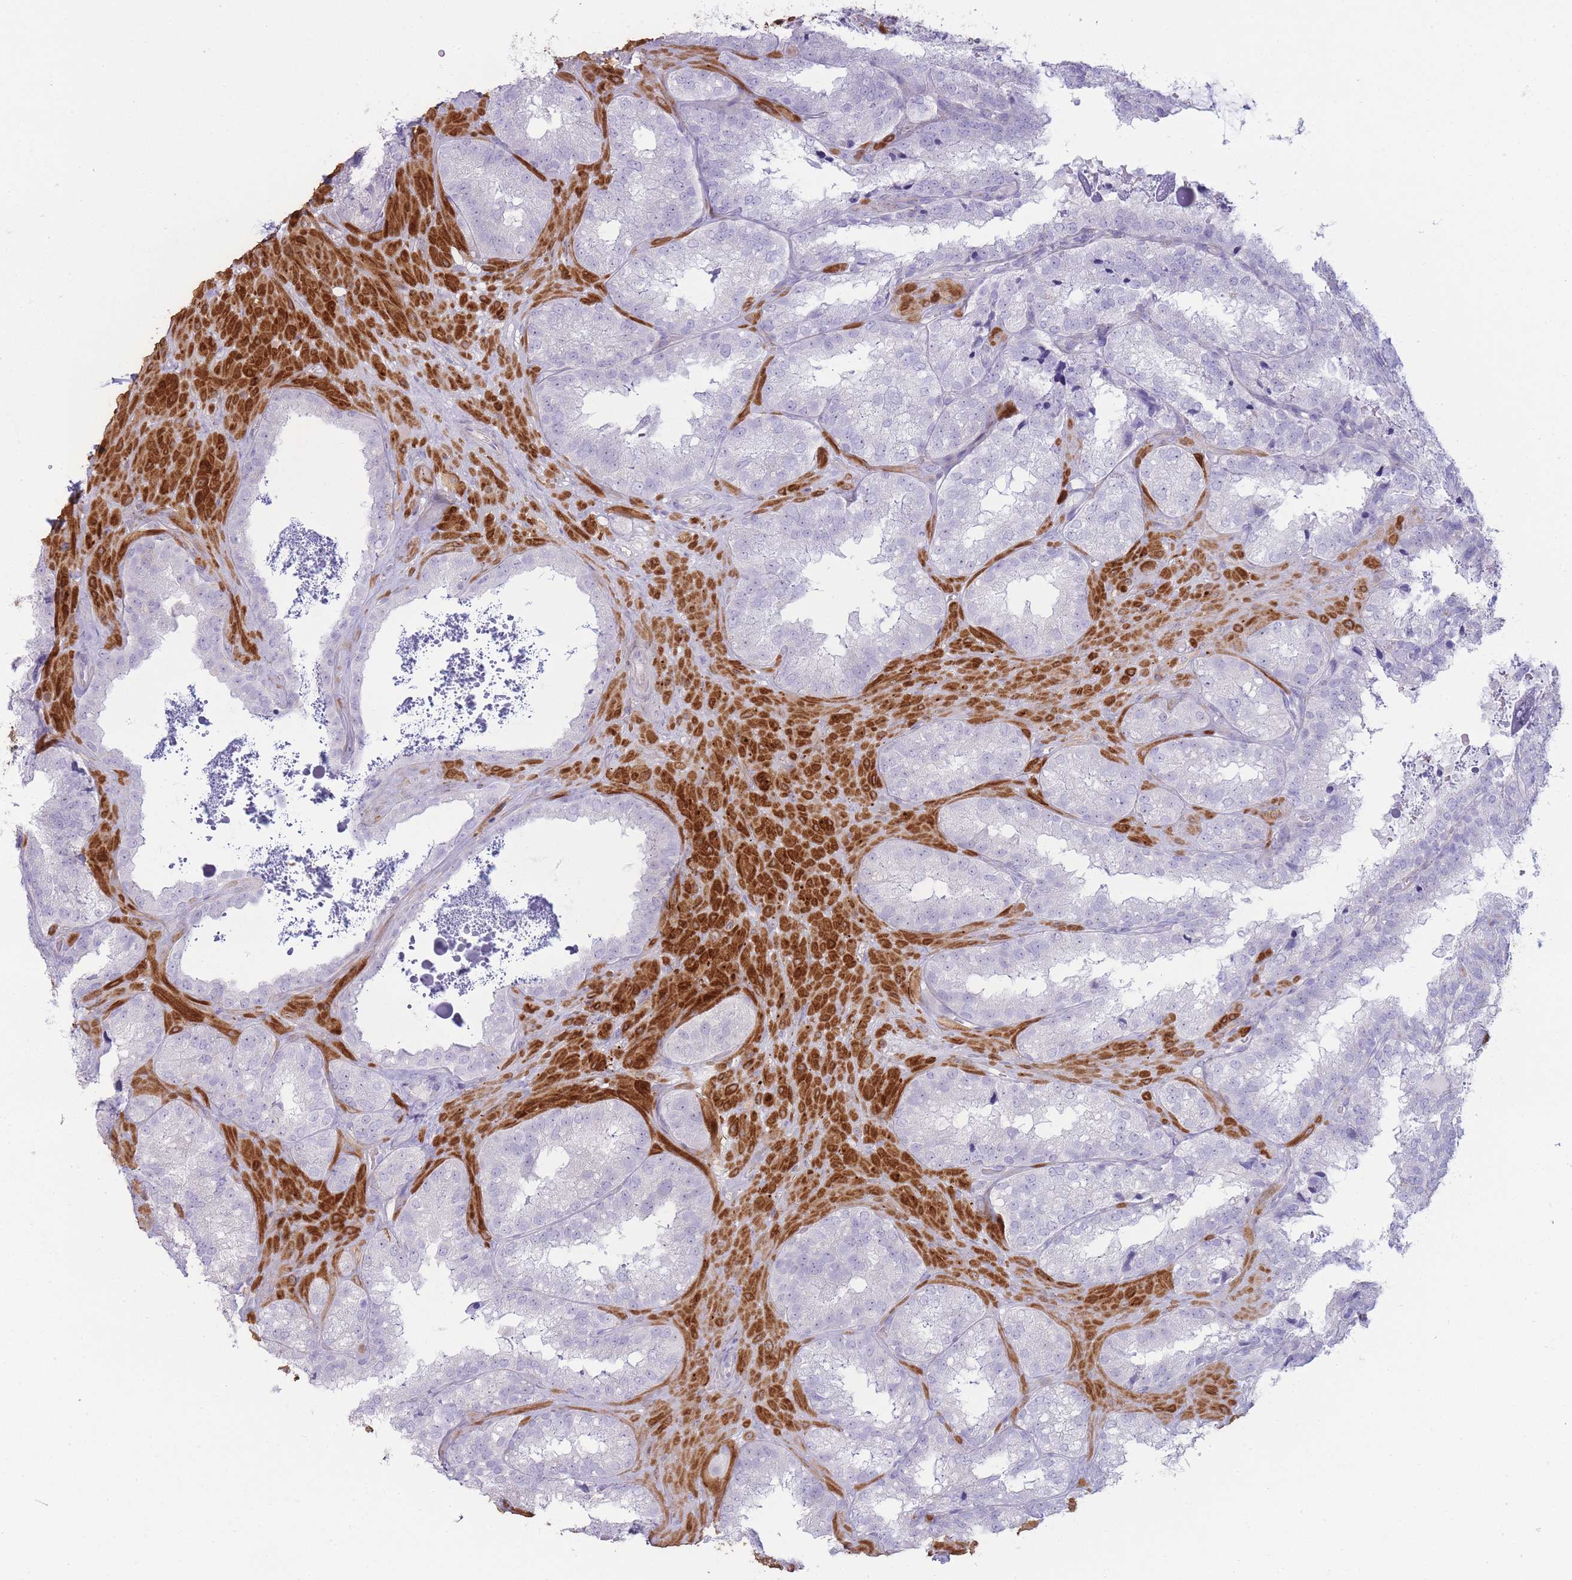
{"staining": {"intensity": "negative", "quantity": "none", "location": "none"}, "tissue": "seminal vesicle", "cell_type": "Glandular cells", "image_type": "normal", "snomed": [{"axis": "morphology", "description": "Normal tissue, NOS"}, {"axis": "topography", "description": "Seminal veicle"}], "caption": "High power microscopy micrograph of an immunohistochemistry image of normal seminal vesicle, revealing no significant expression in glandular cells.", "gene": "UTP14A", "patient": {"sex": "male", "age": 58}}